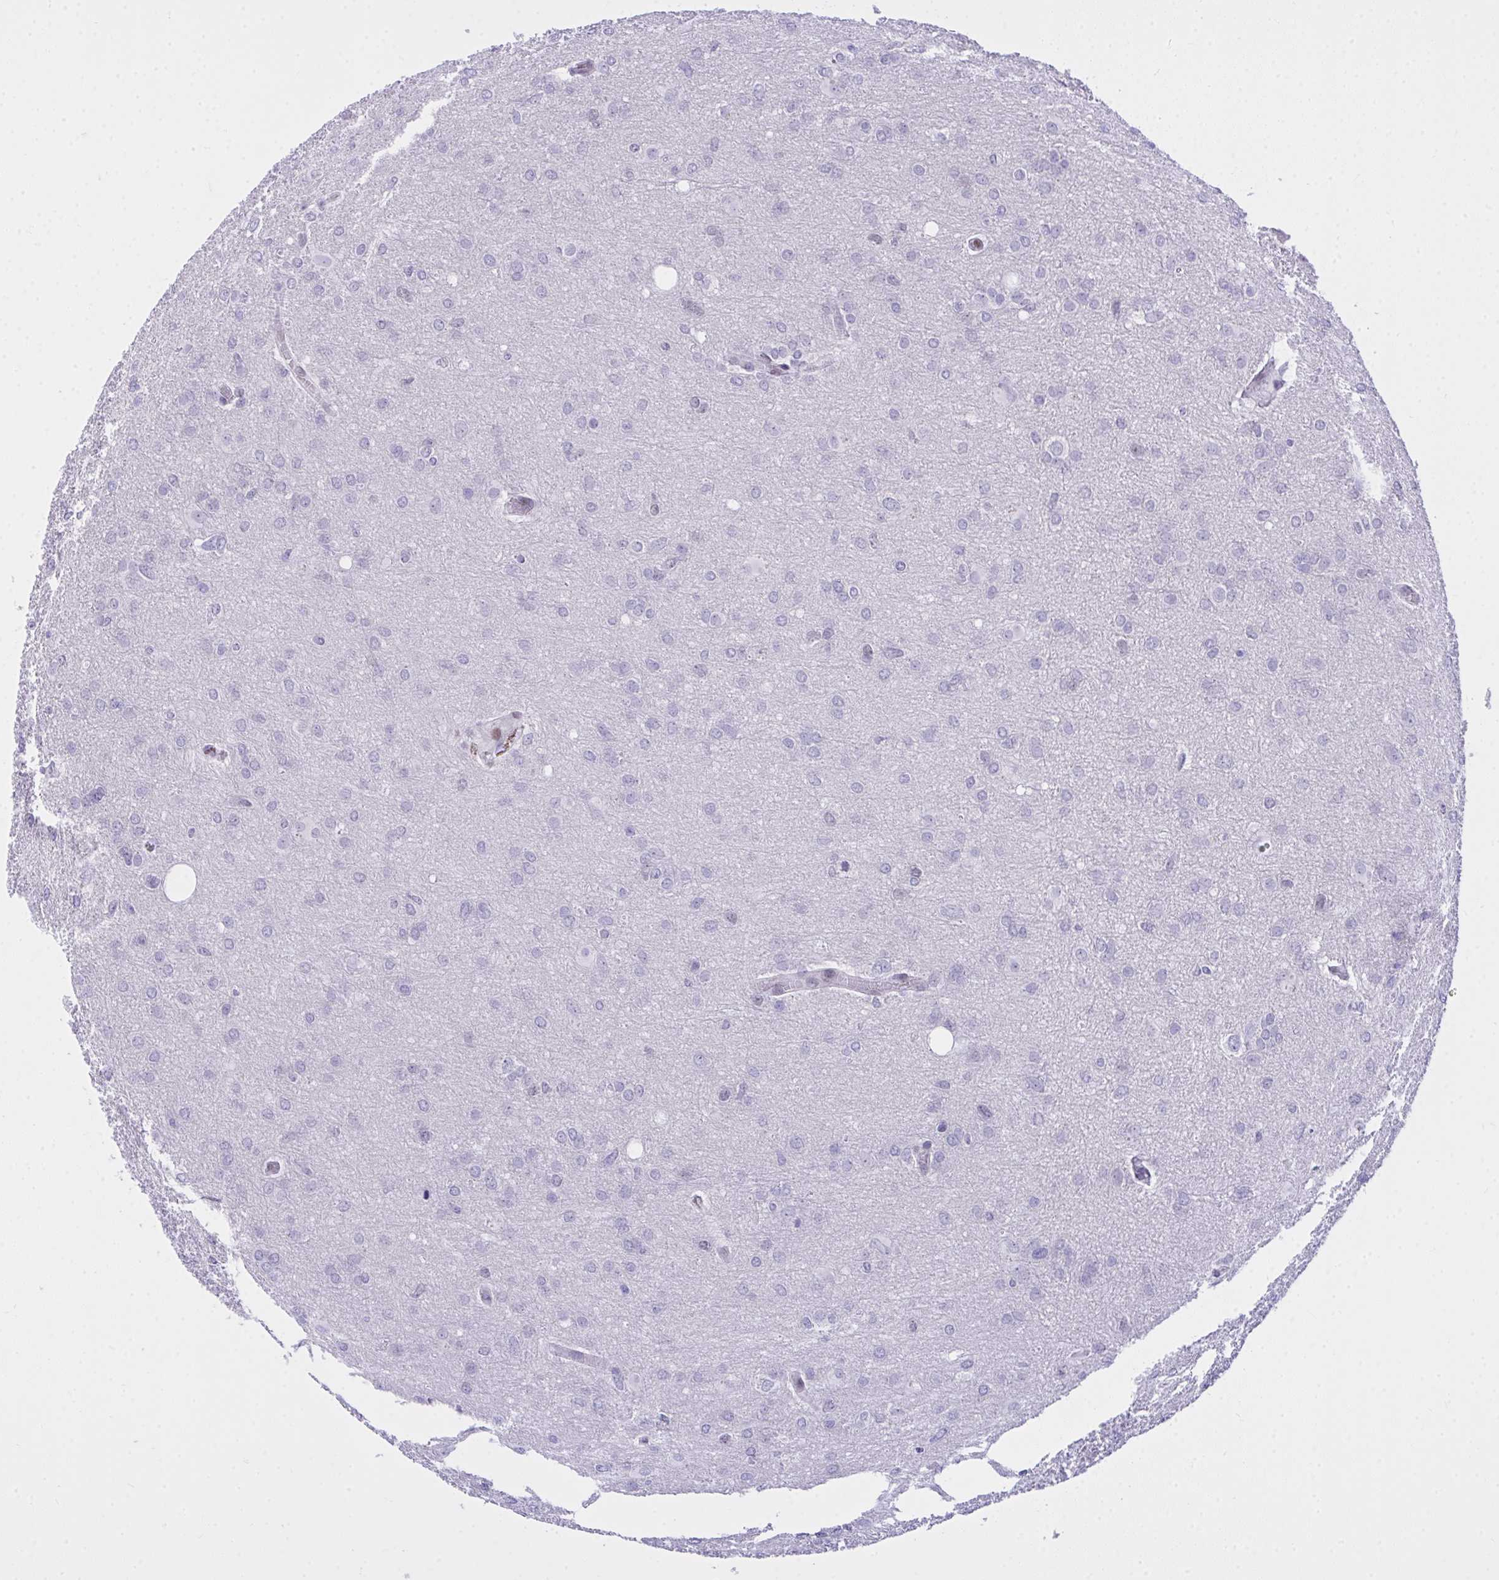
{"staining": {"intensity": "negative", "quantity": "none", "location": "none"}, "tissue": "glioma", "cell_type": "Tumor cells", "image_type": "cancer", "snomed": [{"axis": "morphology", "description": "Glioma, malignant, High grade"}, {"axis": "topography", "description": "Brain"}], "caption": "Protein analysis of malignant high-grade glioma reveals no significant positivity in tumor cells.", "gene": "TEAD4", "patient": {"sex": "male", "age": 53}}